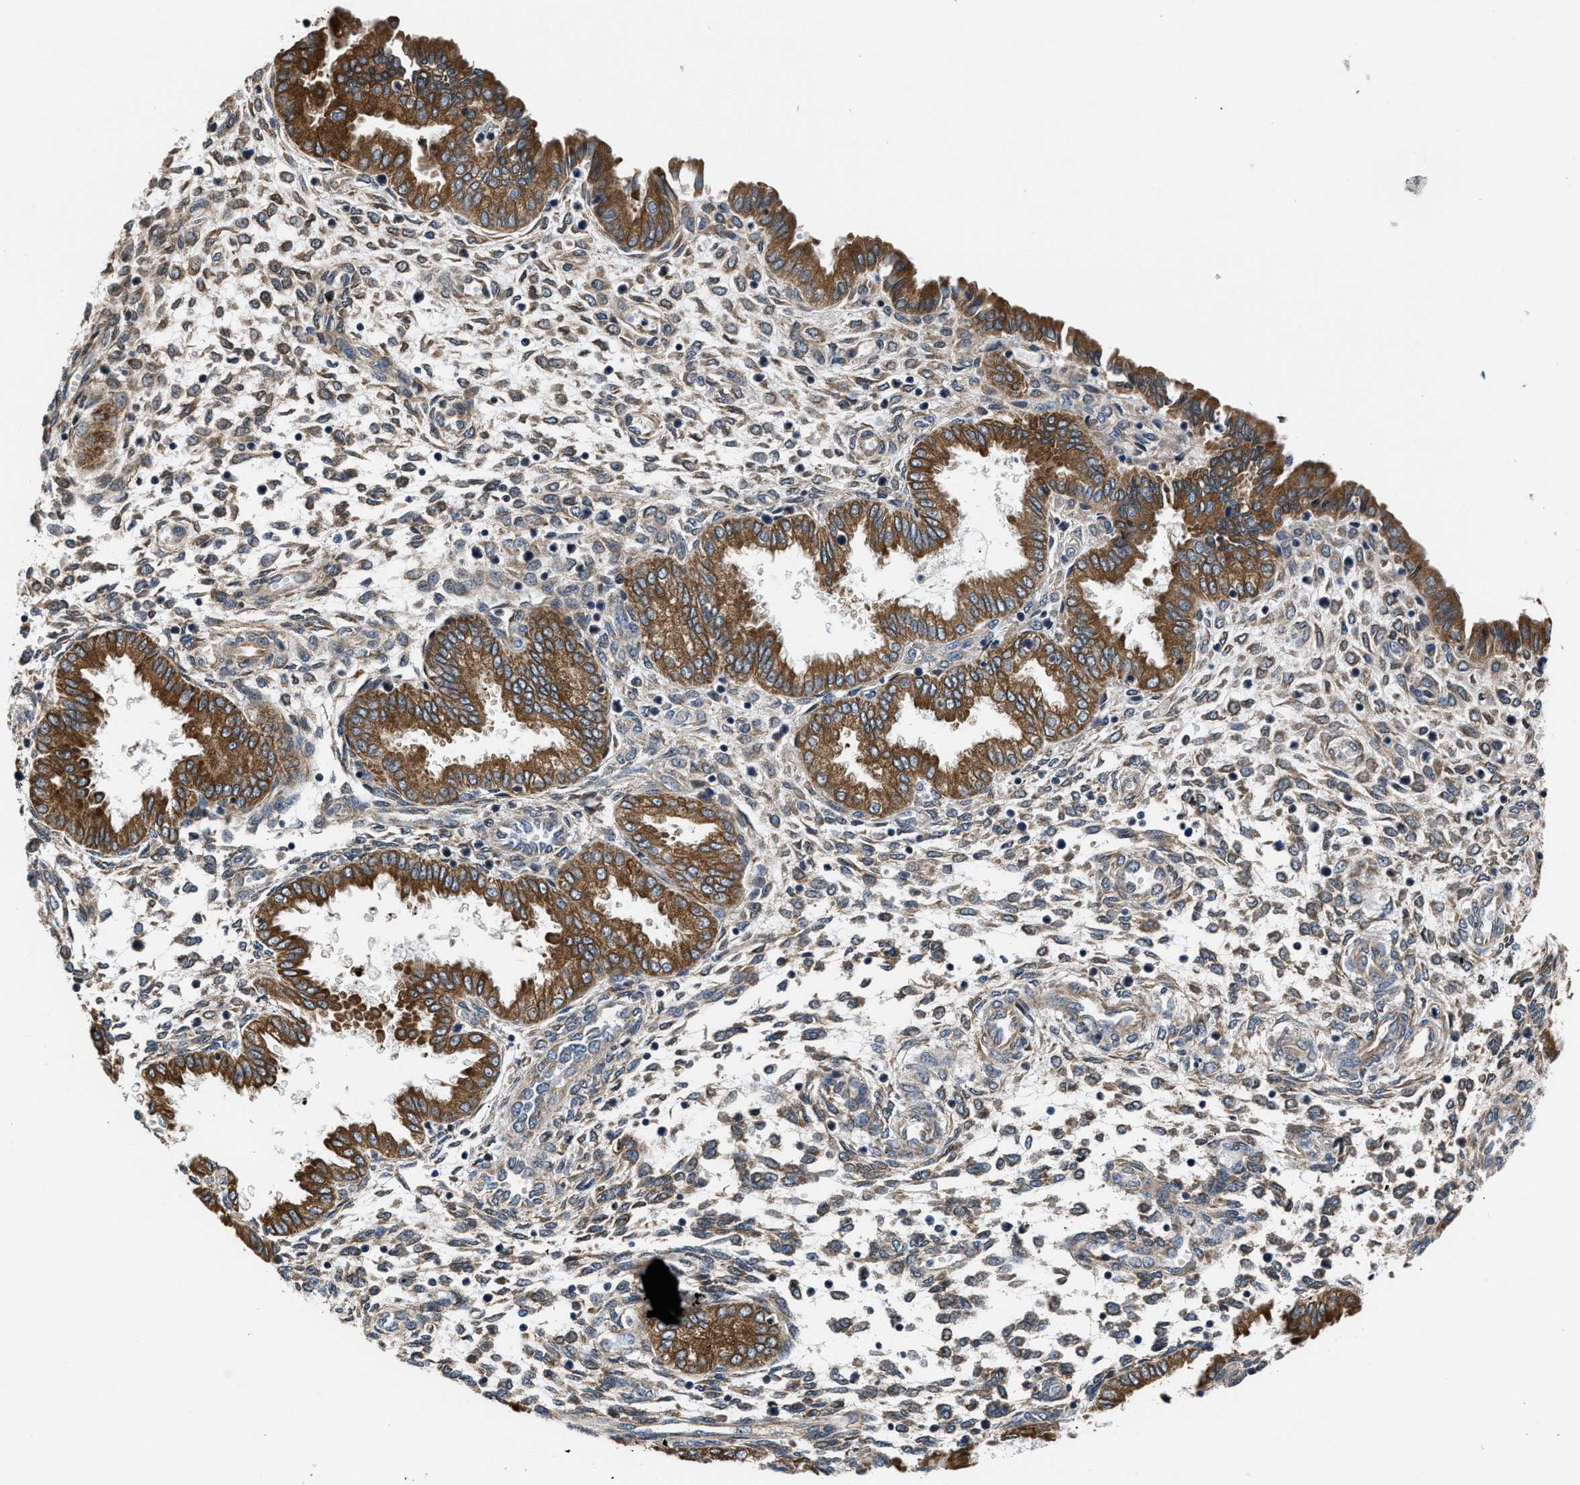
{"staining": {"intensity": "weak", "quantity": "25%-75%", "location": "cytoplasmic/membranous"}, "tissue": "endometrium", "cell_type": "Cells in endometrial stroma", "image_type": "normal", "snomed": [{"axis": "morphology", "description": "Normal tissue, NOS"}, {"axis": "topography", "description": "Endometrium"}], "caption": "Protein staining displays weak cytoplasmic/membranous staining in approximately 25%-75% of cells in endometrial stroma in unremarkable endometrium. Nuclei are stained in blue.", "gene": "CEP128", "patient": {"sex": "female", "age": 33}}